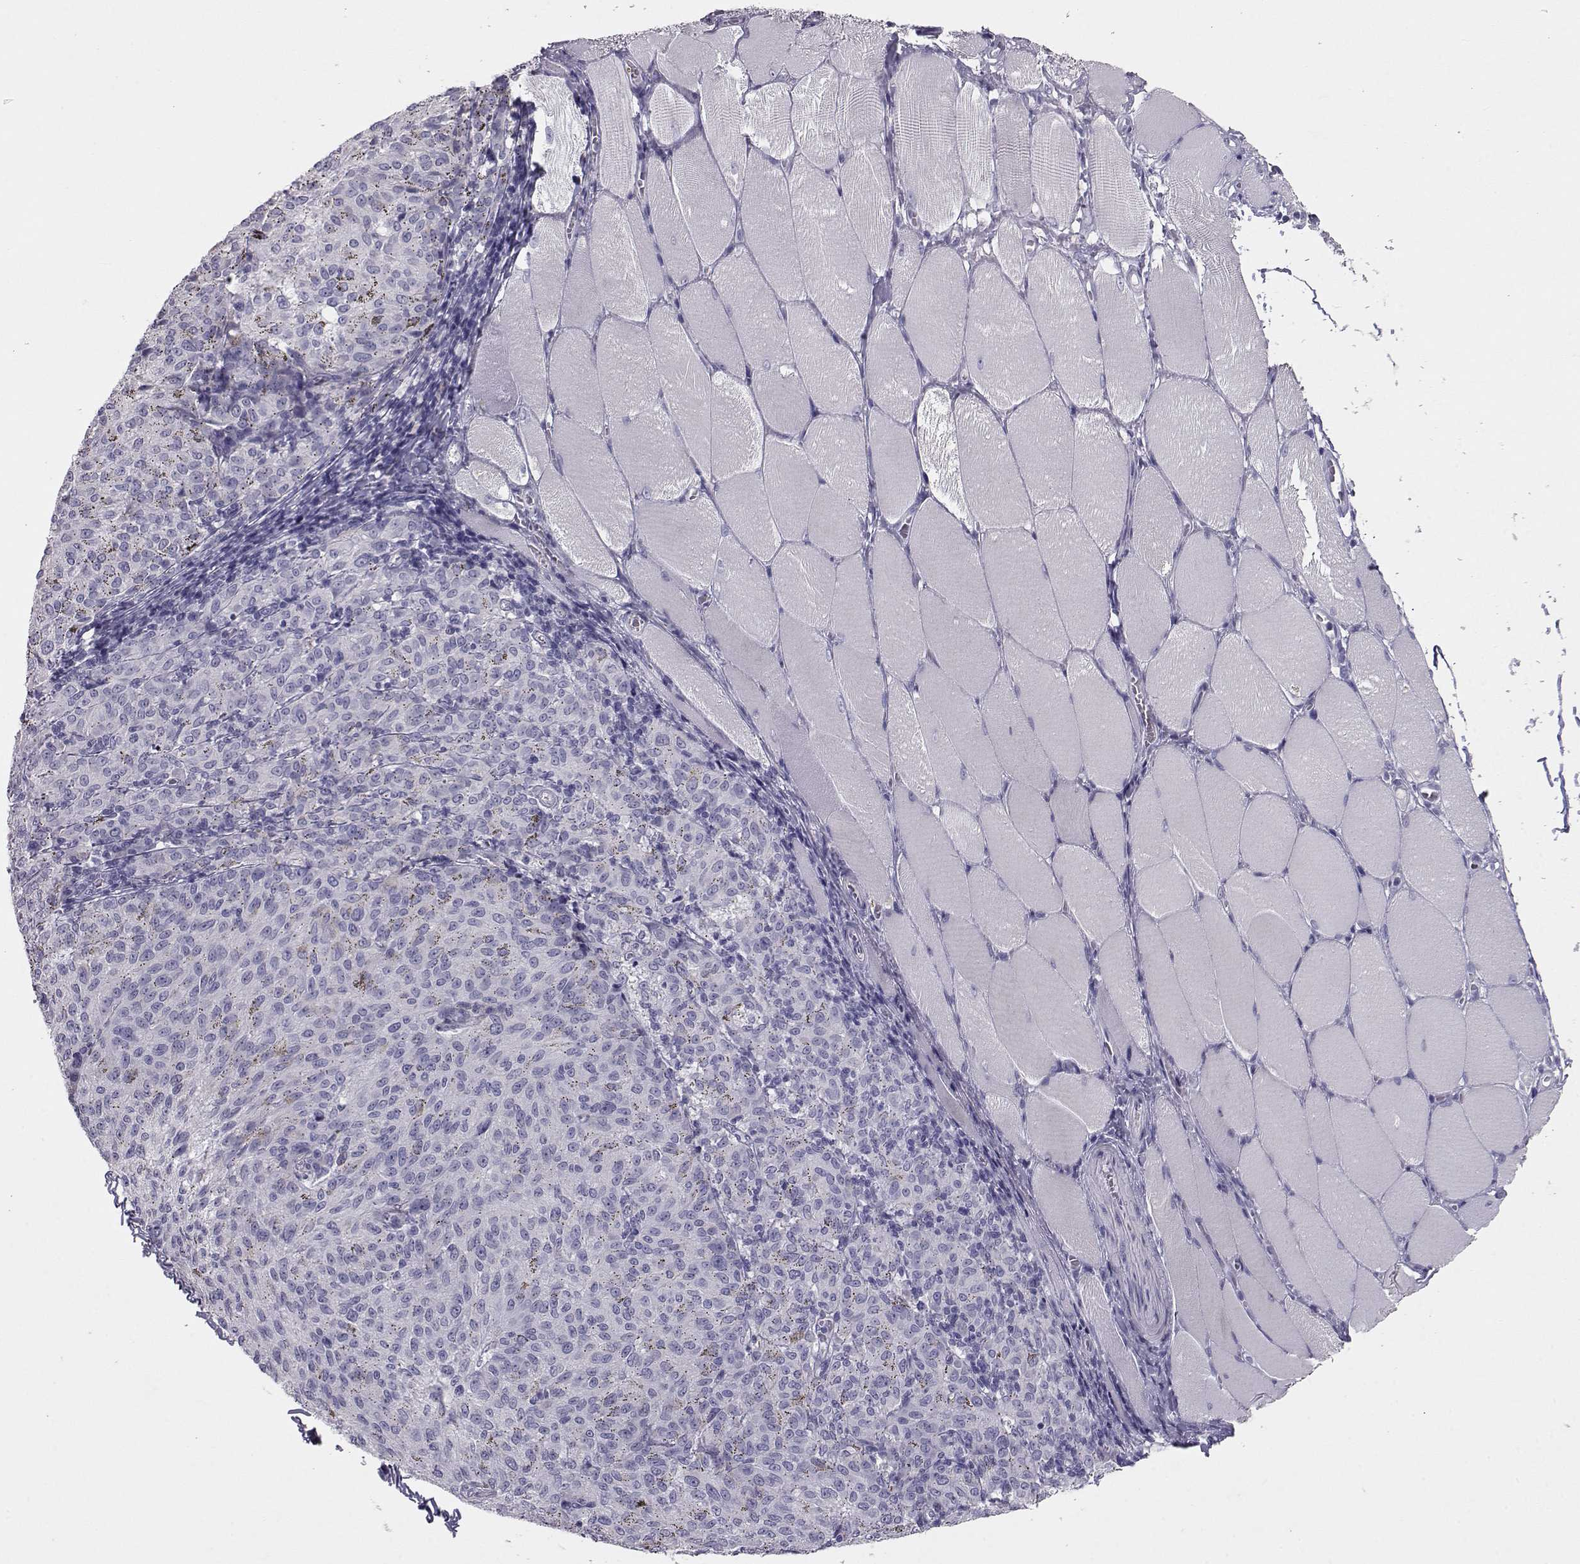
{"staining": {"intensity": "negative", "quantity": "none", "location": "none"}, "tissue": "melanoma", "cell_type": "Tumor cells", "image_type": "cancer", "snomed": [{"axis": "morphology", "description": "Malignant melanoma, NOS"}, {"axis": "topography", "description": "Skin"}], "caption": "Tumor cells show no significant staining in malignant melanoma.", "gene": "LAMB3", "patient": {"sex": "female", "age": 72}}